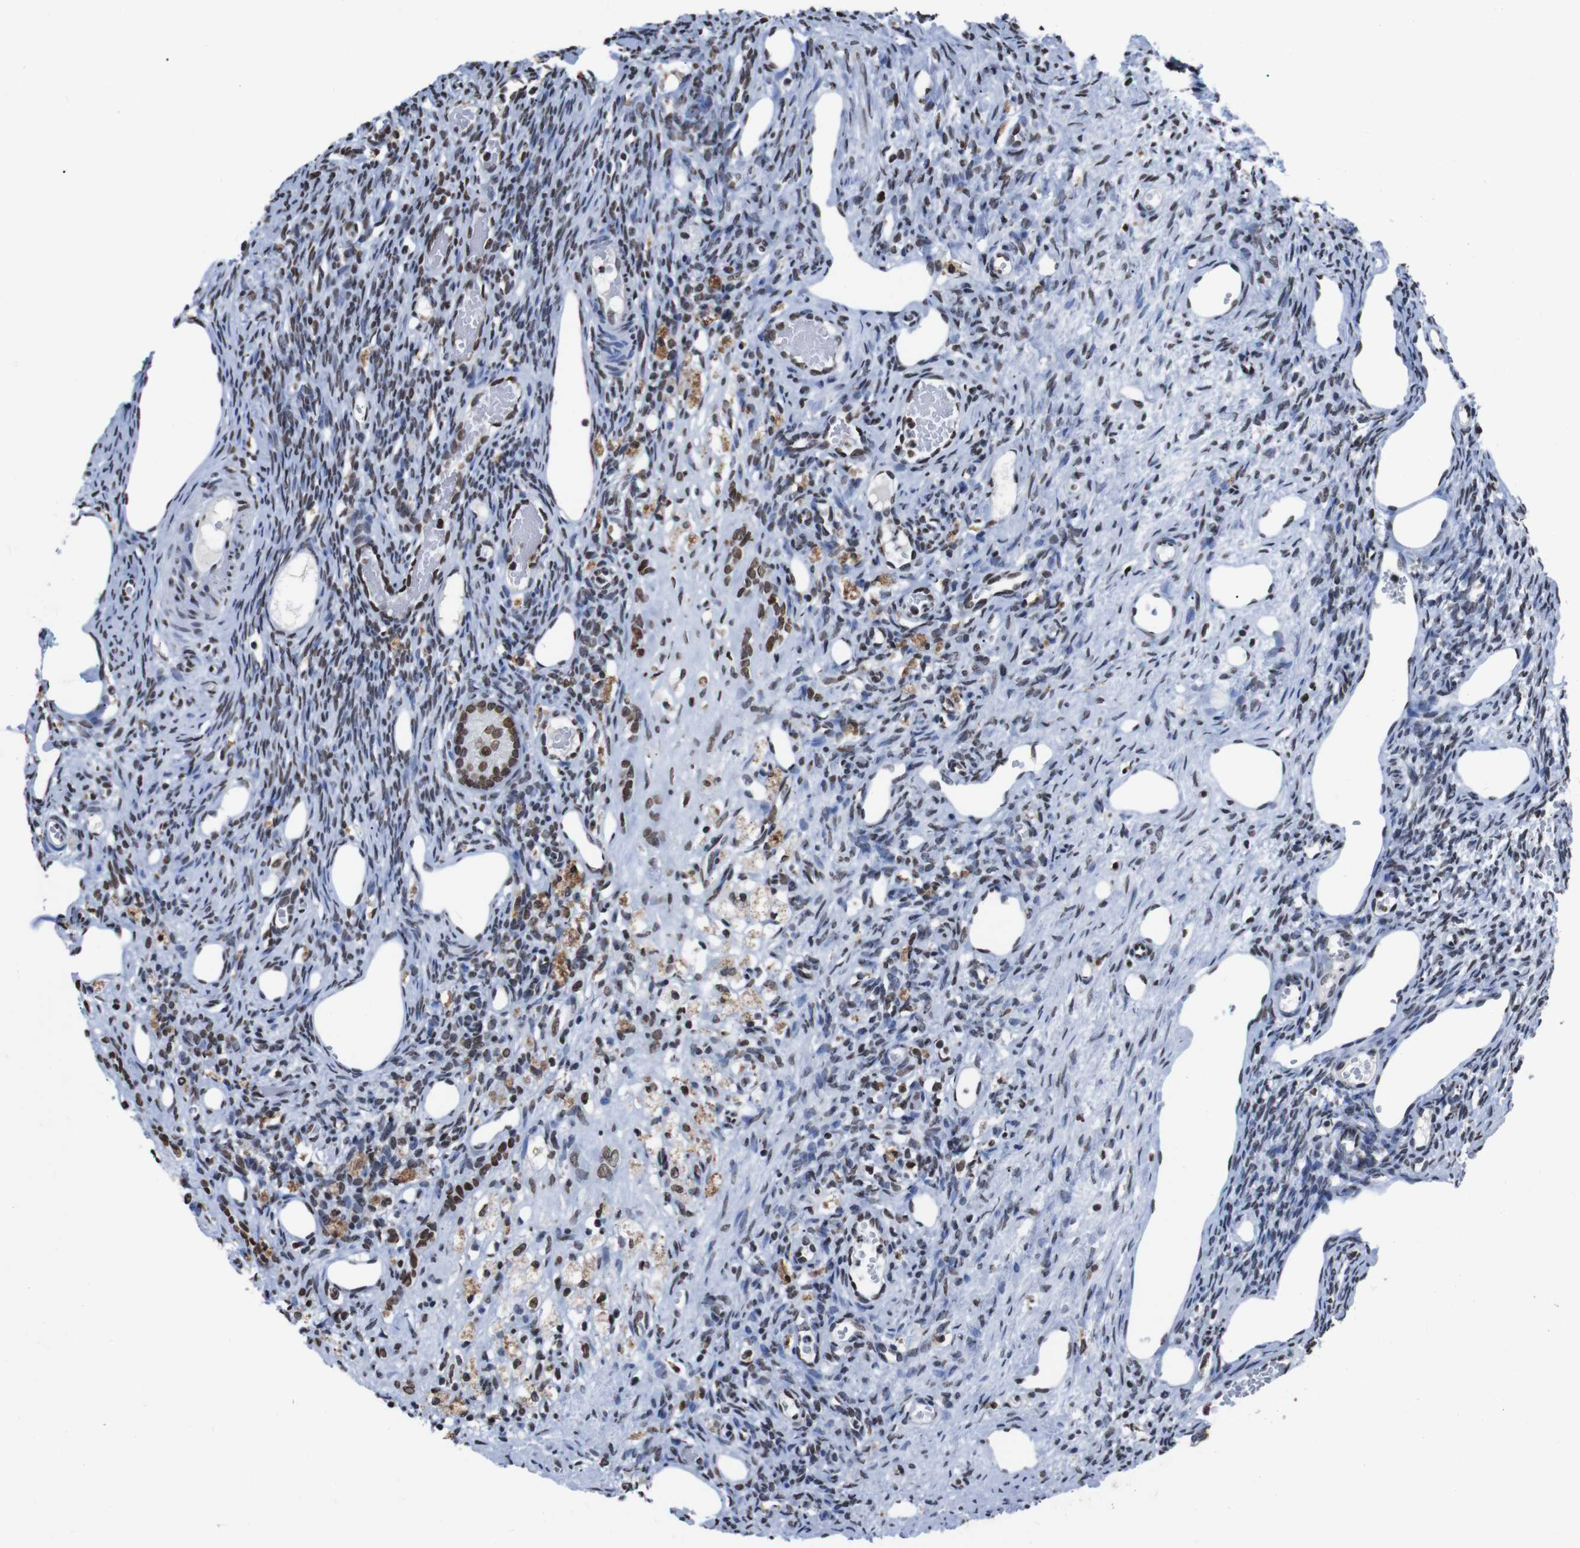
{"staining": {"intensity": "moderate", "quantity": "25%-75%", "location": "nuclear"}, "tissue": "ovary", "cell_type": "Ovarian stroma cells", "image_type": "normal", "snomed": [{"axis": "morphology", "description": "Normal tissue, NOS"}, {"axis": "topography", "description": "Ovary"}], "caption": "High-magnification brightfield microscopy of unremarkable ovary stained with DAB (3,3'-diaminobenzidine) (brown) and counterstained with hematoxylin (blue). ovarian stroma cells exhibit moderate nuclear expression is identified in approximately25%-75% of cells.", "gene": "PIP4P2", "patient": {"sex": "female", "age": 33}}